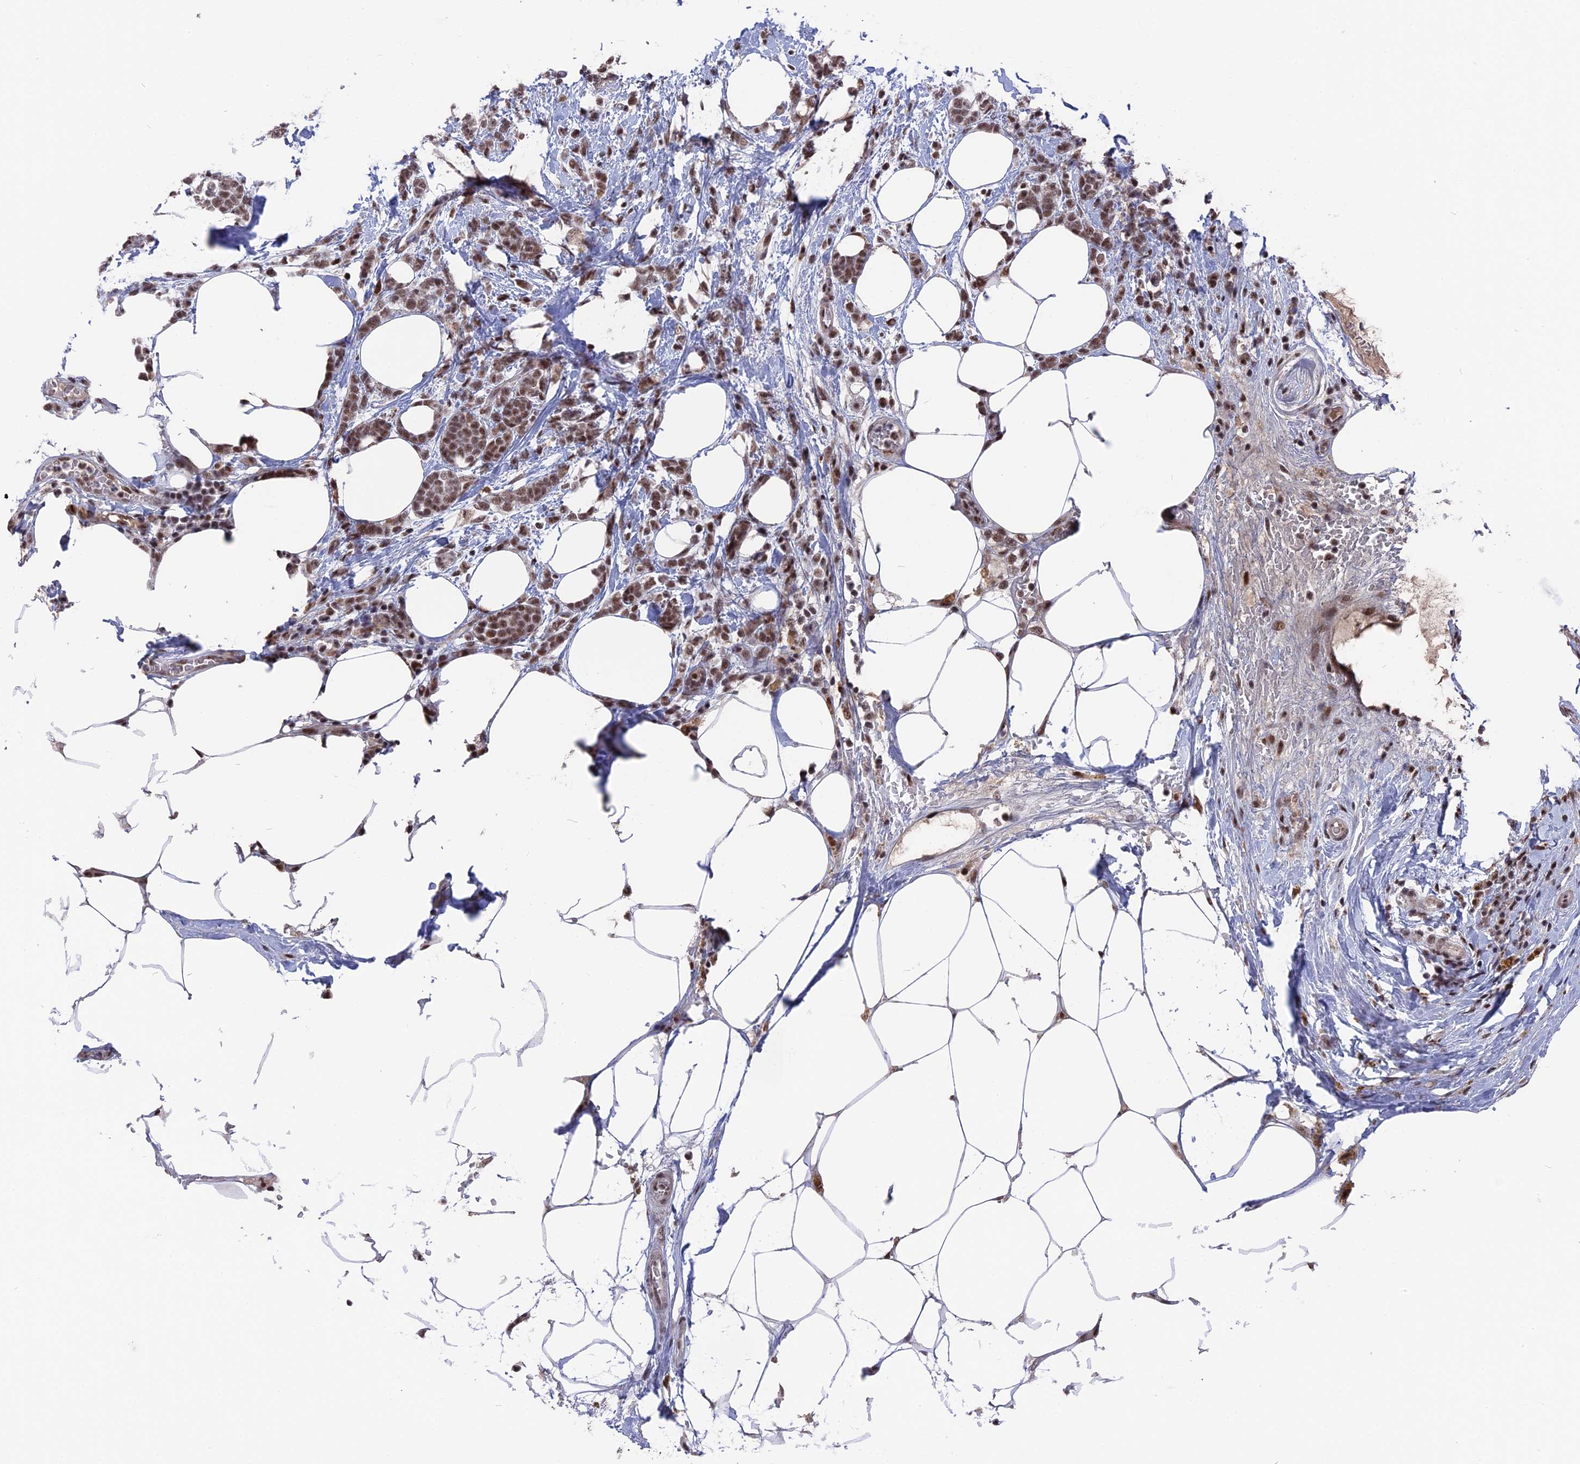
{"staining": {"intensity": "moderate", "quantity": ">75%", "location": "nuclear"}, "tissue": "breast cancer", "cell_type": "Tumor cells", "image_type": "cancer", "snomed": [{"axis": "morphology", "description": "Lobular carcinoma"}, {"axis": "topography", "description": "Breast"}], "caption": "The micrograph shows staining of breast cancer, revealing moderate nuclear protein expression (brown color) within tumor cells.", "gene": "SF3A2", "patient": {"sex": "female", "age": 58}}